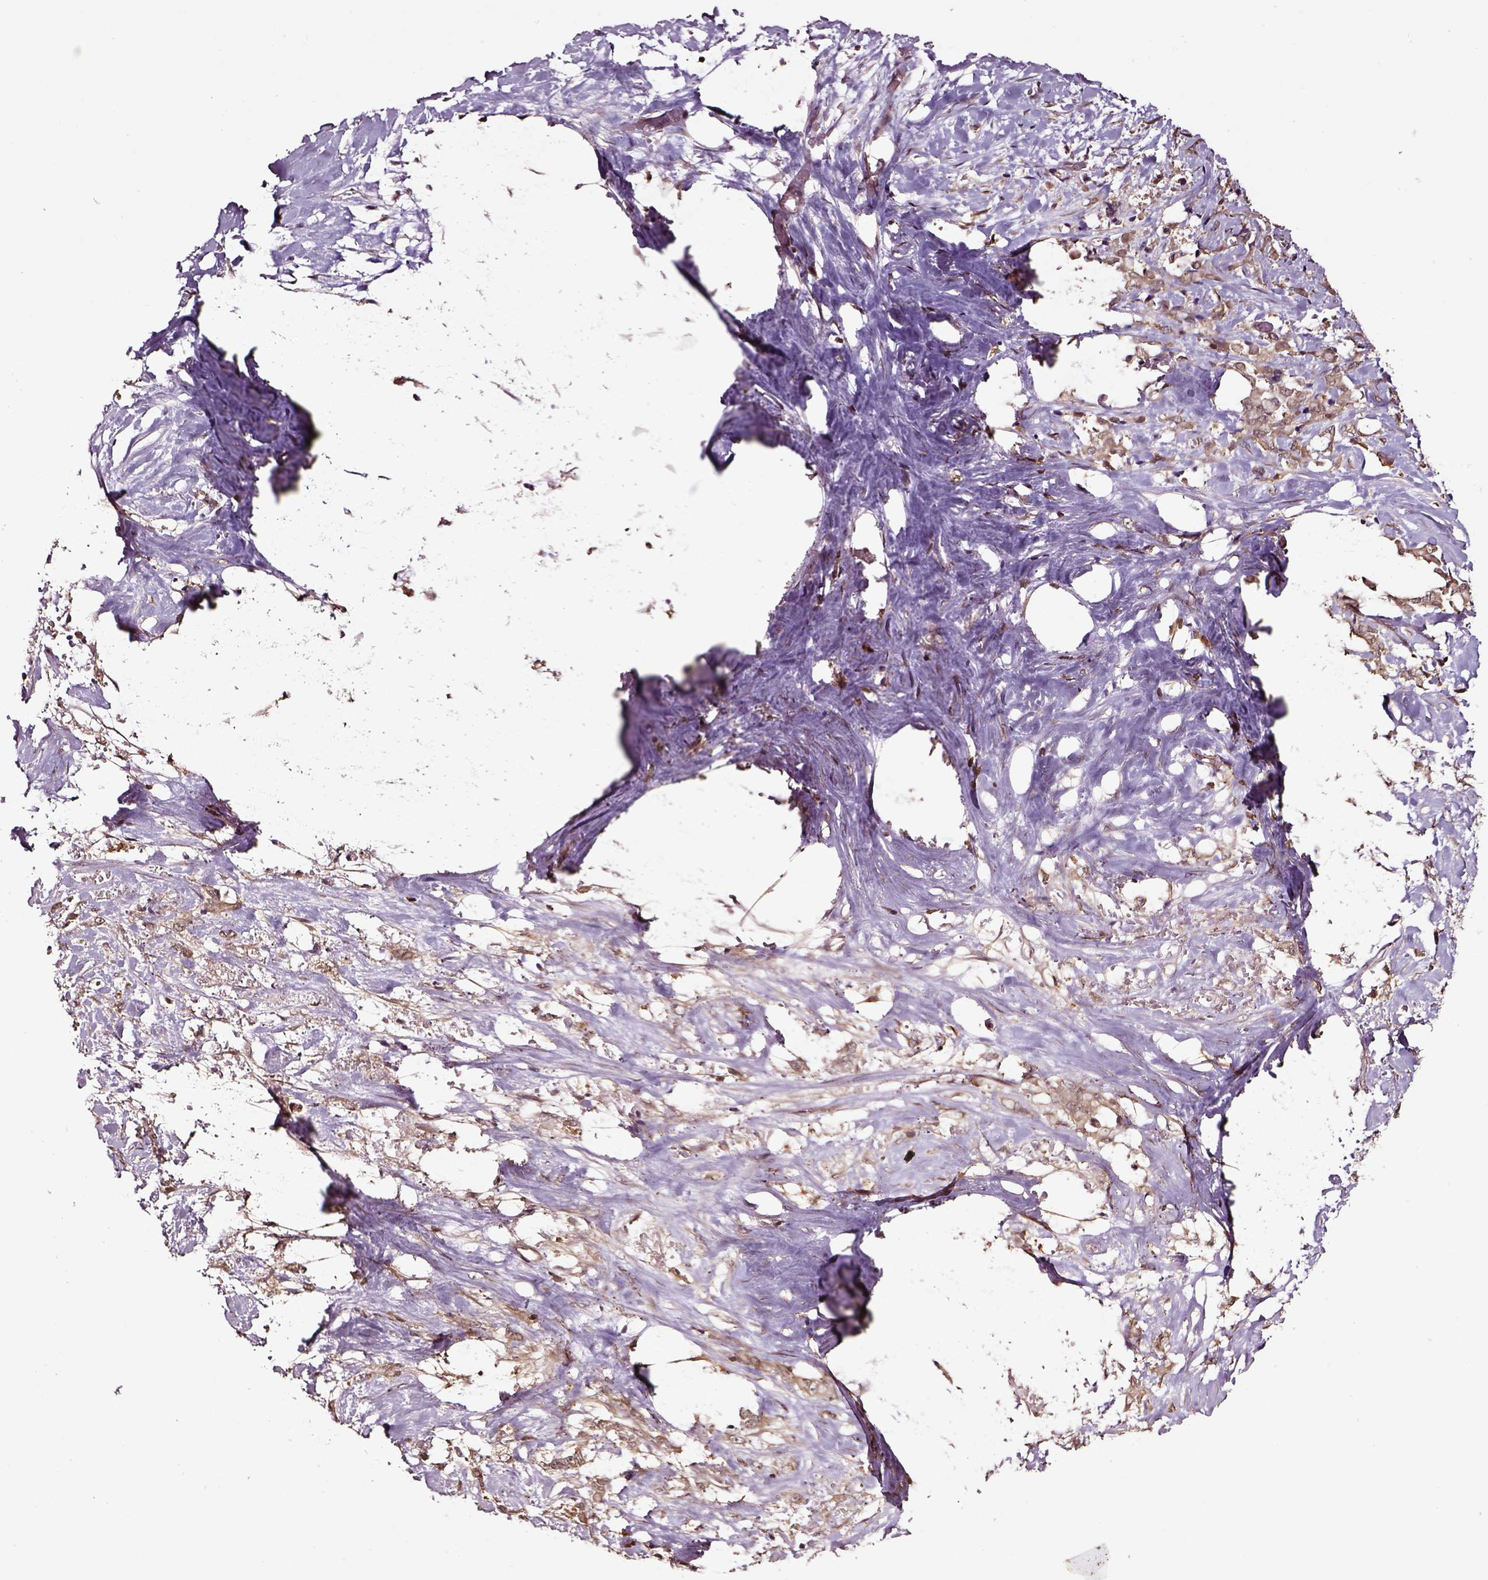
{"staining": {"intensity": "moderate", "quantity": ">75%", "location": "cytoplasmic/membranous"}, "tissue": "stomach cancer", "cell_type": "Tumor cells", "image_type": "cancer", "snomed": [{"axis": "morphology", "description": "Adenocarcinoma, NOS"}, {"axis": "topography", "description": "Stomach"}], "caption": "Immunohistochemical staining of human adenocarcinoma (stomach) reveals medium levels of moderate cytoplasmic/membranous protein positivity in approximately >75% of tumor cells.", "gene": "RASSF5", "patient": {"sex": "female", "age": 76}}